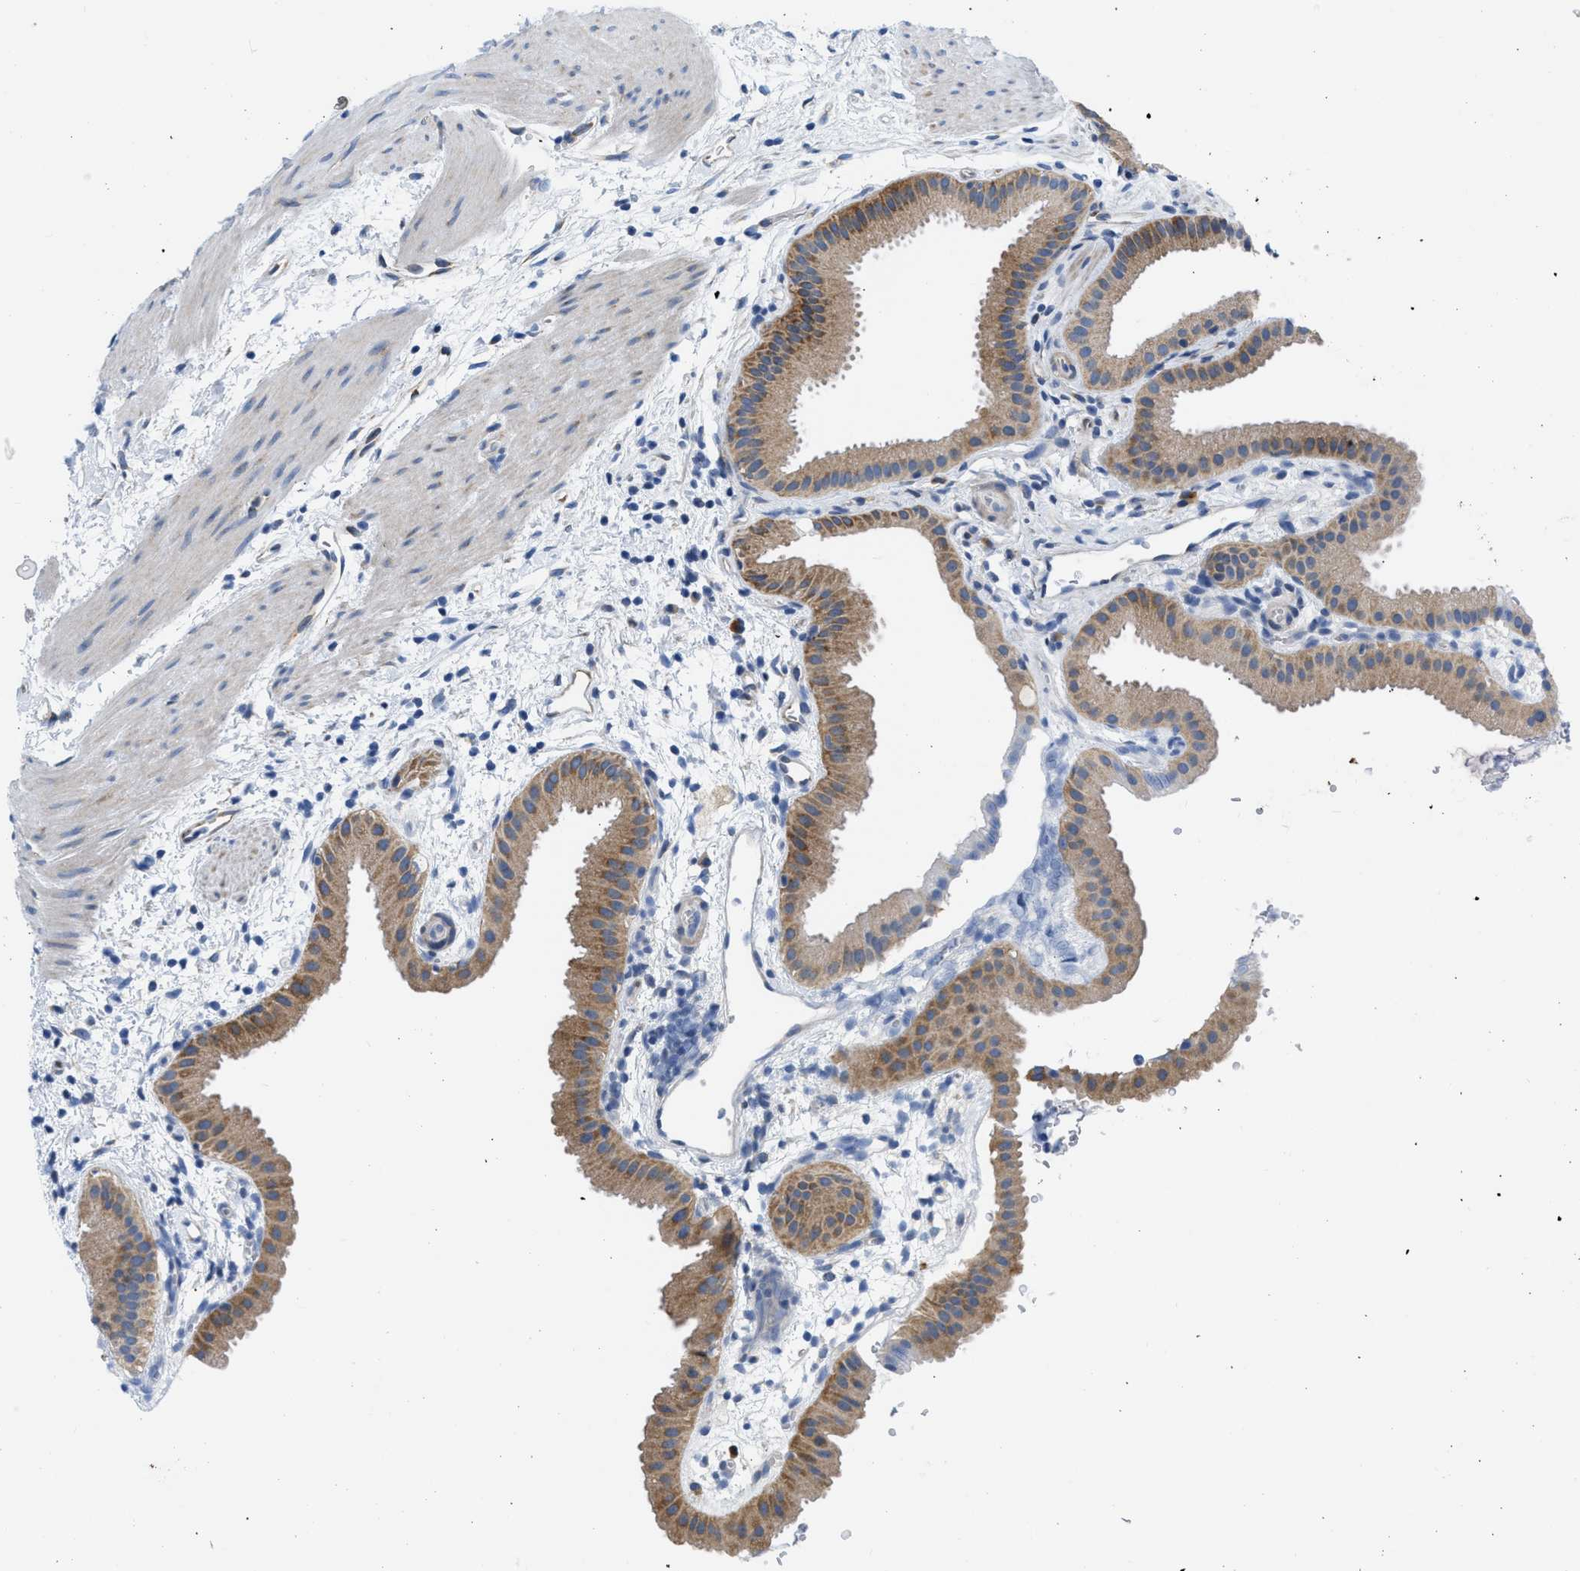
{"staining": {"intensity": "moderate", "quantity": ">75%", "location": "cytoplasmic/membranous"}, "tissue": "gallbladder", "cell_type": "Glandular cells", "image_type": "normal", "snomed": [{"axis": "morphology", "description": "Normal tissue, NOS"}, {"axis": "topography", "description": "Gallbladder"}], "caption": "Normal gallbladder displays moderate cytoplasmic/membranous staining in approximately >75% of glandular cells.", "gene": "CAMKK2", "patient": {"sex": "female", "age": 64}}